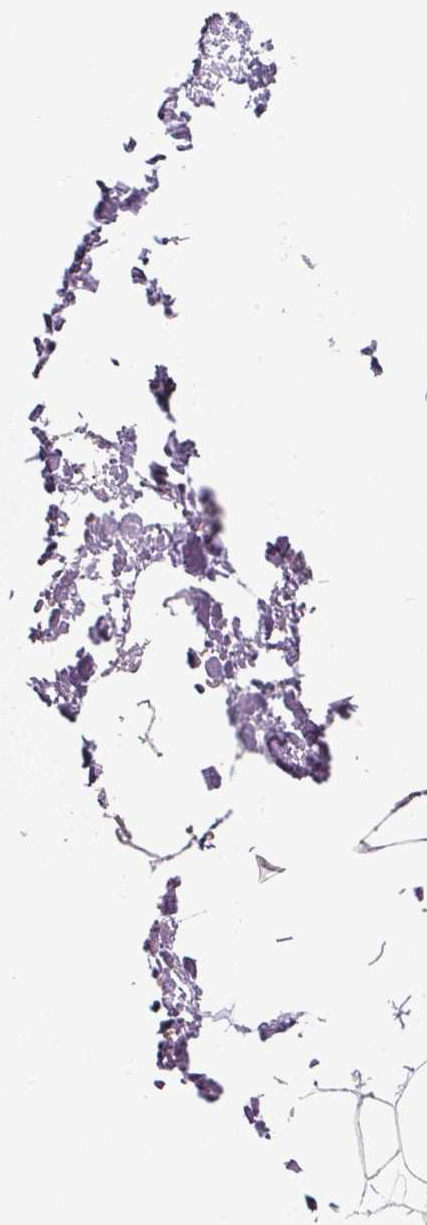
{"staining": {"intensity": "negative", "quantity": "none", "location": "none"}, "tissue": "adipose tissue", "cell_type": "Adipocytes", "image_type": "normal", "snomed": [{"axis": "morphology", "description": "Normal tissue, NOS"}, {"axis": "topography", "description": "Skin"}, {"axis": "topography", "description": "Peripheral nerve tissue"}], "caption": "This is a histopathology image of IHC staining of benign adipose tissue, which shows no positivity in adipocytes.", "gene": "PWWP3B", "patient": {"sex": "female", "age": 56}}